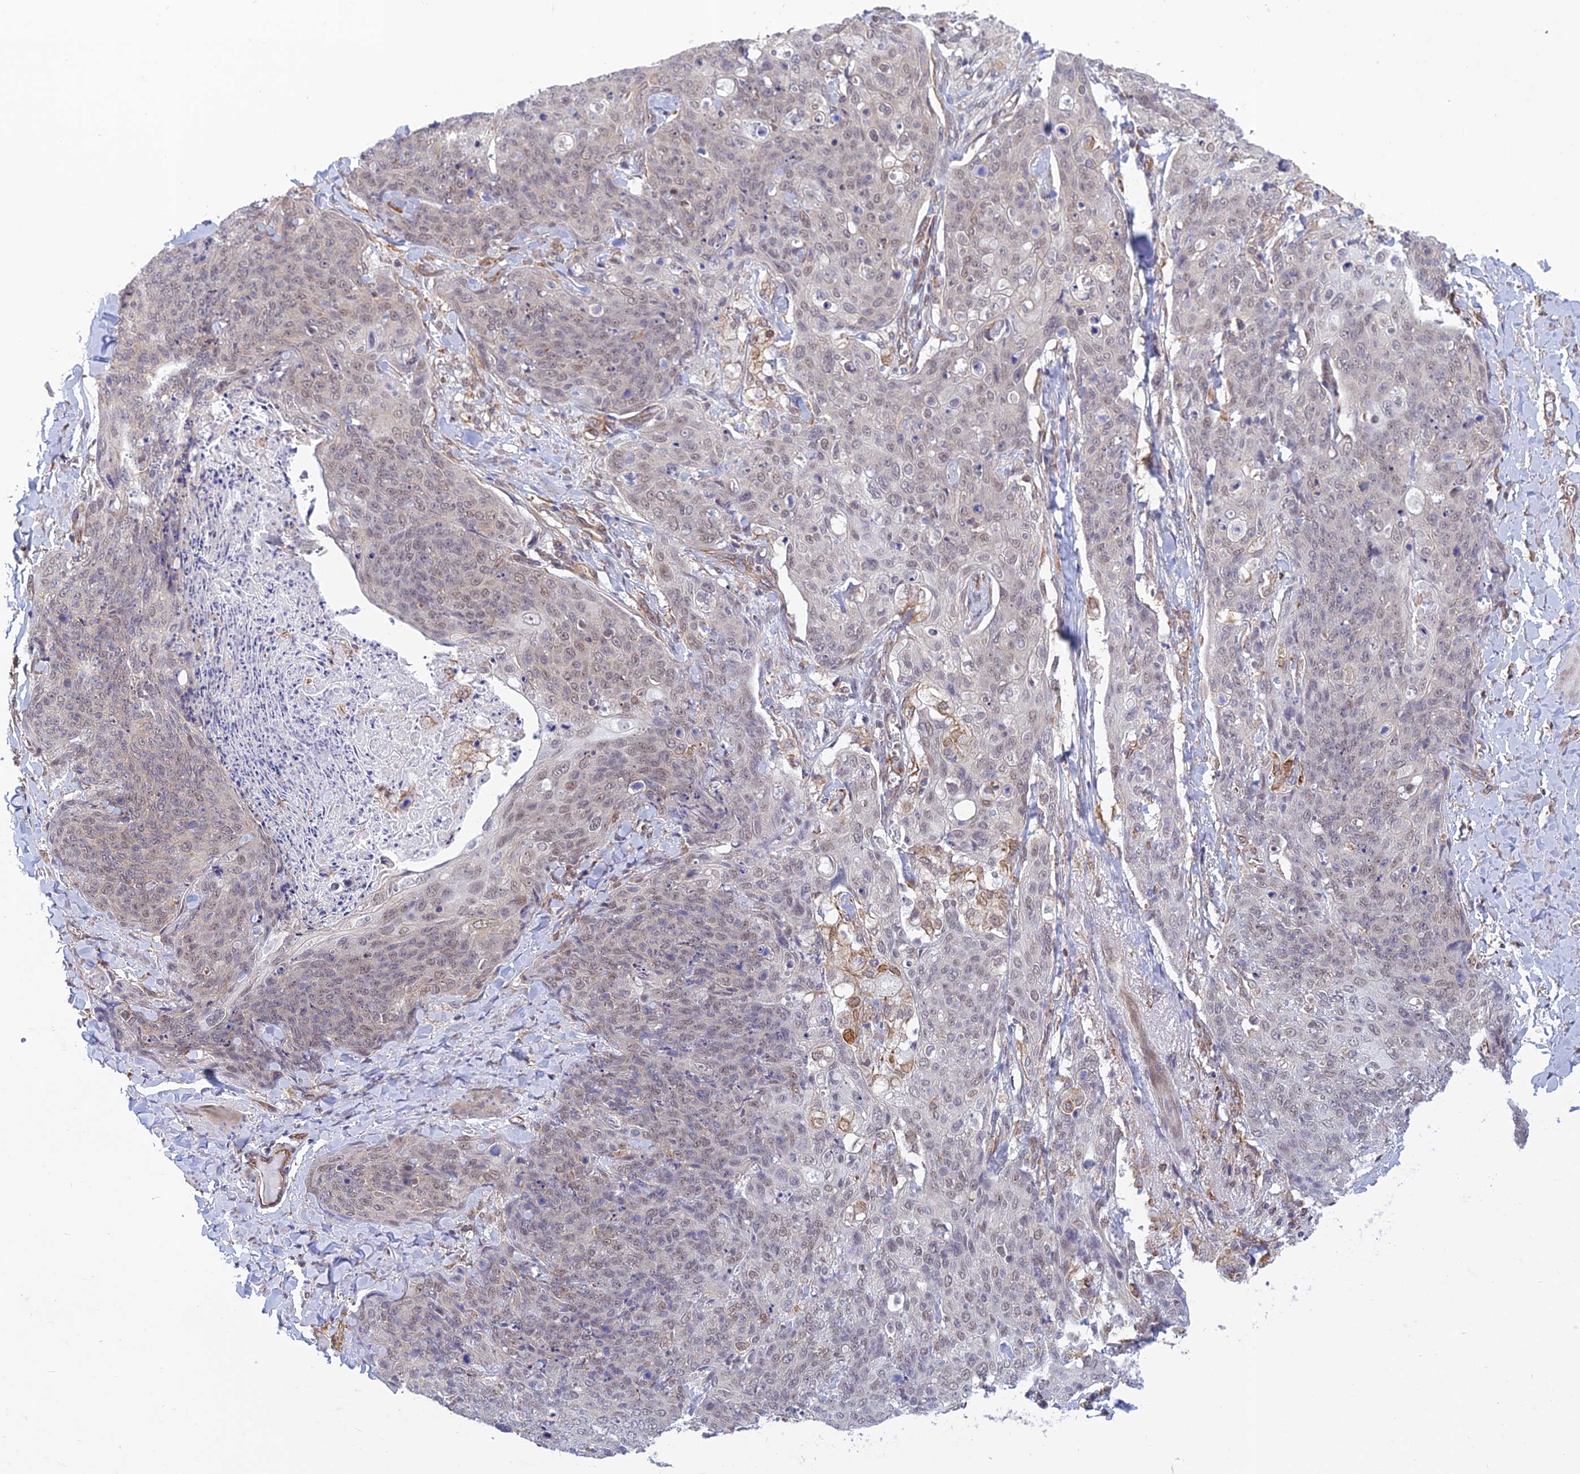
{"staining": {"intensity": "weak", "quantity": "<25%", "location": "nuclear"}, "tissue": "skin cancer", "cell_type": "Tumor cells", "image_type": "cancer", "snomed": [{"axis": "morphology", "description": "Squamous cell carcinoma, NOS"}, {"axis": "topography", "description": "Skin"}, {"axis": "topography", "description": "Vulva"}], "caption": "A high-resolution image shows immunohistochemistry staining of skin squamous cell carcinoma, which shows no significant positivity in tumor cells. (DAB (3,3'-diaminobenzidine) IHC with hematoxylin counter stain).", "gene": "PAGR1", "patient": {"sex": "female", "age": 85}}